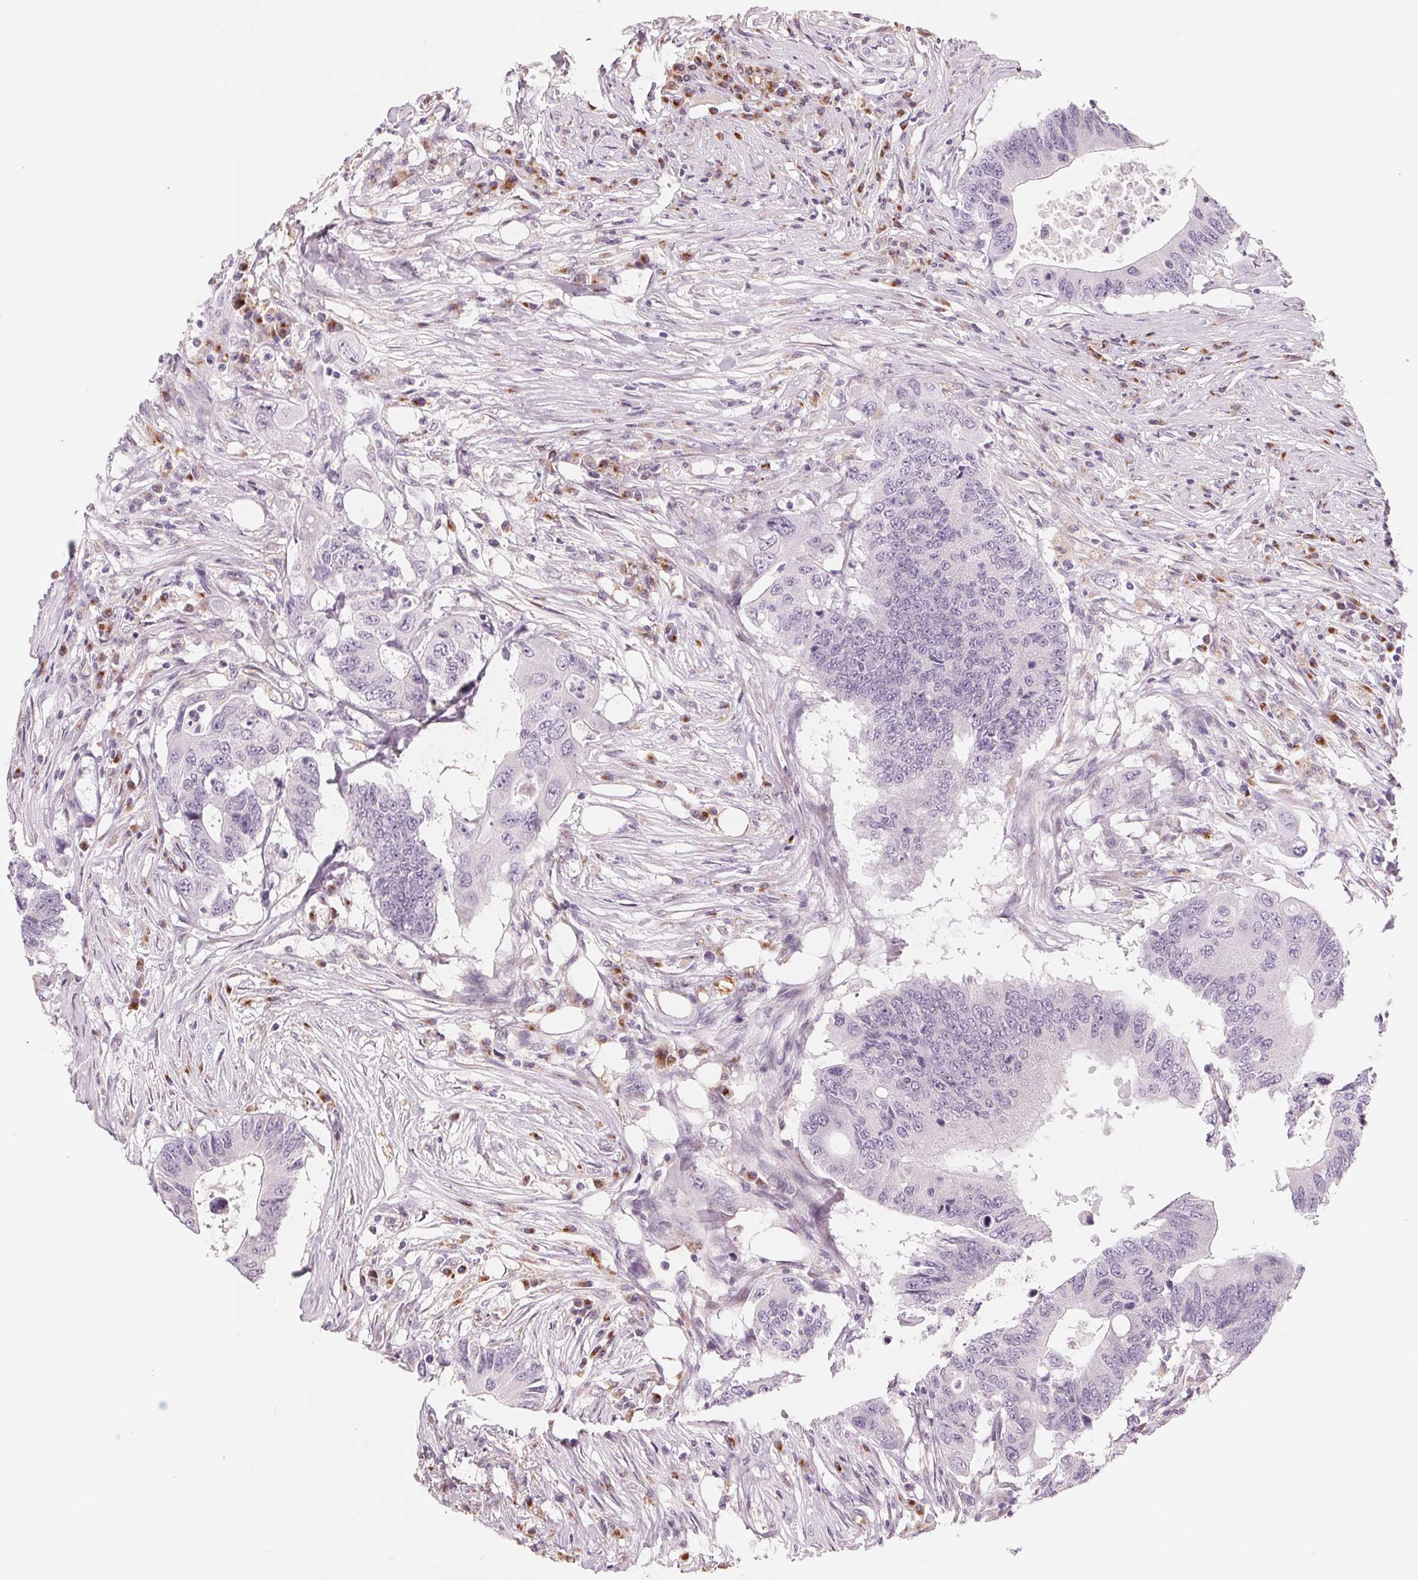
{"staining": {"intensity": "negative", "quantity": "none", "location": "none"}, "tissue": "colorectal cancer", "cell_type": "Tumor cells", "image_type": "cancer", "snomed": [{"axis": "morphology", "description": "Adenocarcinoma, NOS"}, {"axis": "topography", "description": "Colon"}], "caption": "Protein analysis of adenocarcinoma (colorectal) demonstrates no significant positivity in tumor cells. (DAB immunohistochemistry visualized using brightfield microscopy, high magnification).", "gene": "IL9R", "patient": {"sex": "male", "age": 71}}